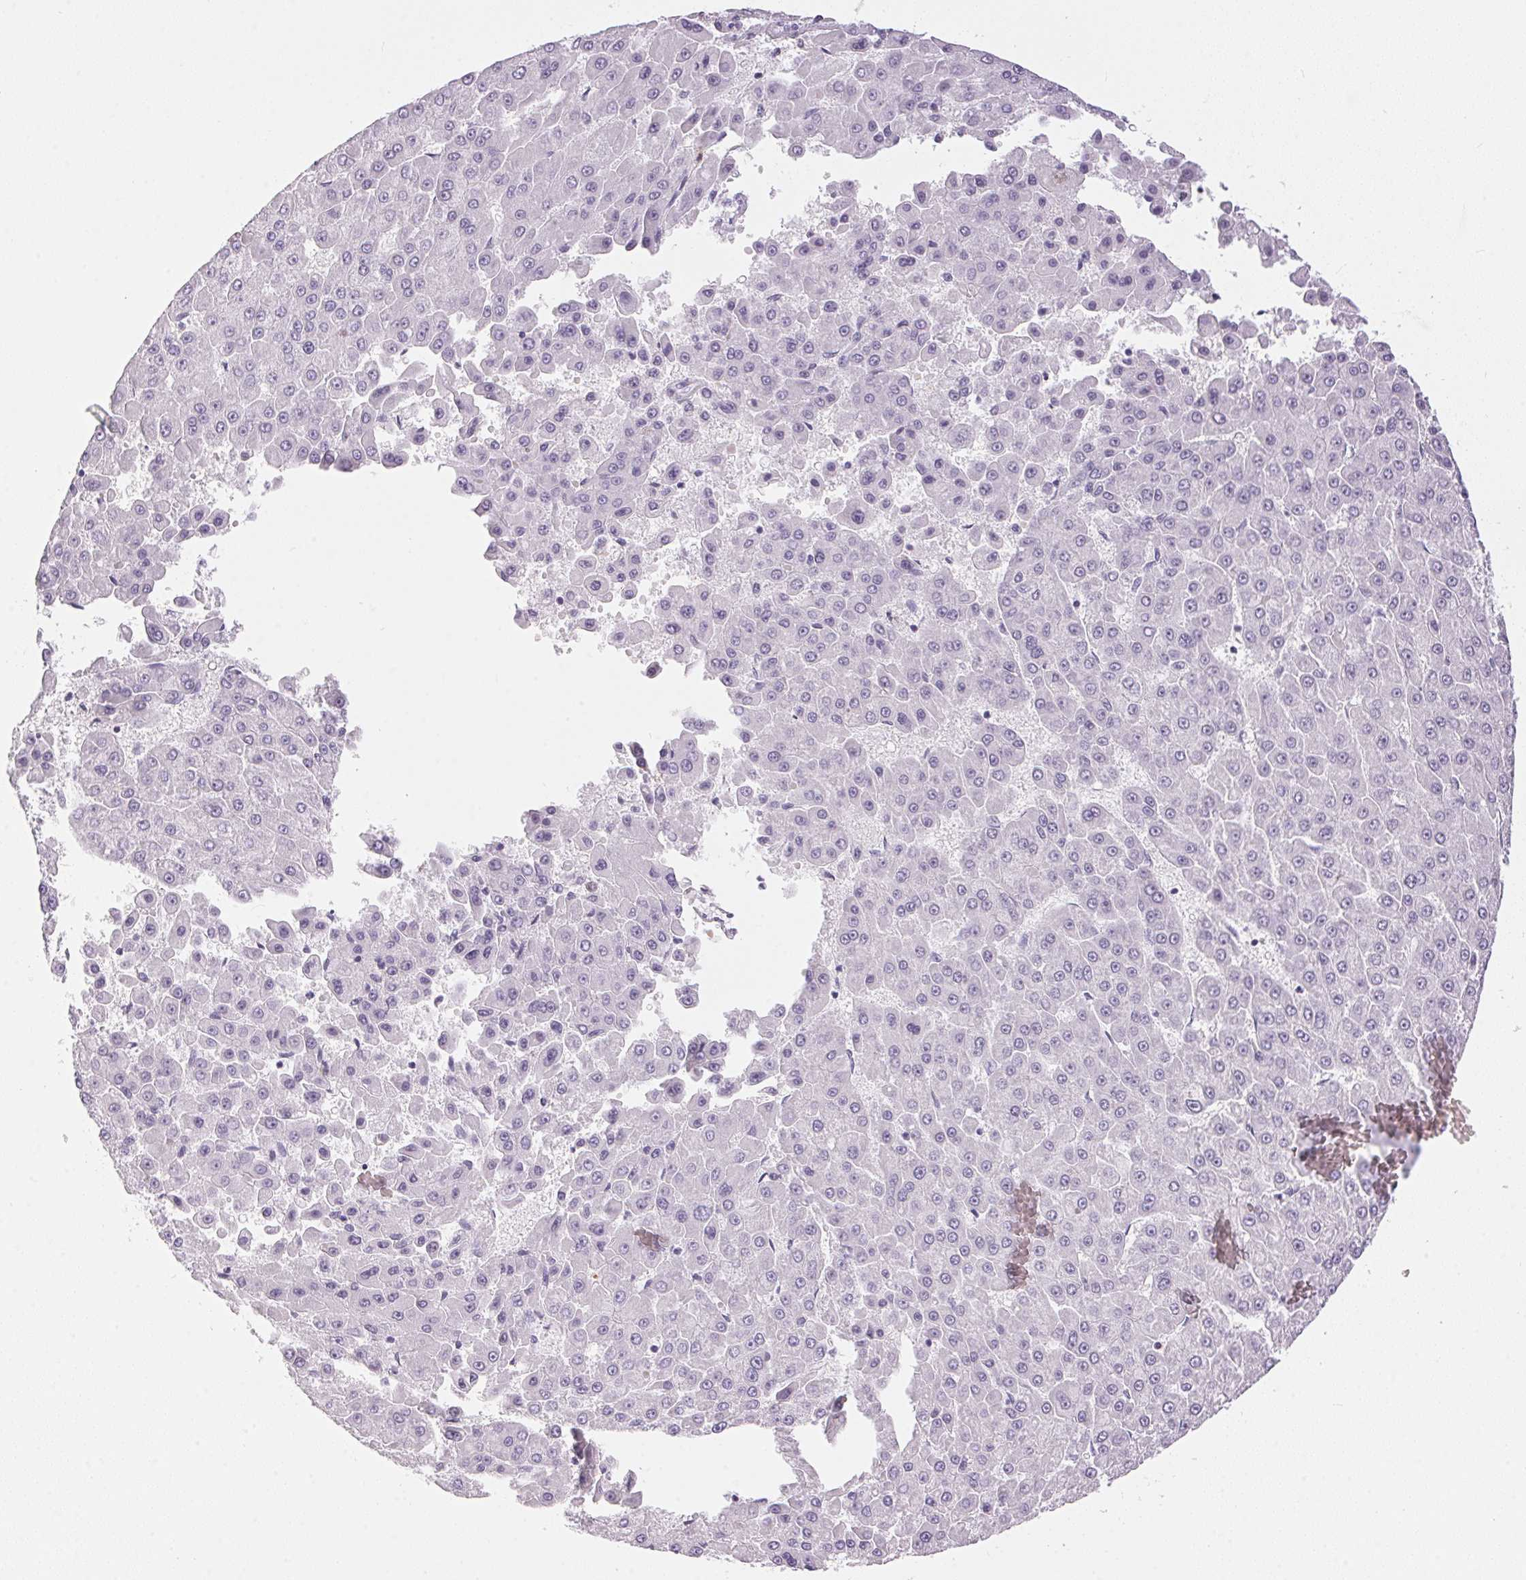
{"staining": {"intensity": "negative", "quantity": "none", "location": "none"}, "tissue": "liver cancer", "cell_type": "Tumor cells", "image_type": "cancer", "snomed": [{"axis": "morphology", "description": "Carcinoma, Hepatocellular, NOS"}, {"axis": "topography", "description": "Liver"}], "caption": "A high-resolution histopathology image shows immunohistochemistry staining of liver cancer (hepatocellular carcinoma), which demonstrates no significant expression in tumor cells.", "gene": "CADPS", "patient": {"sex": "male", "age": 78}}